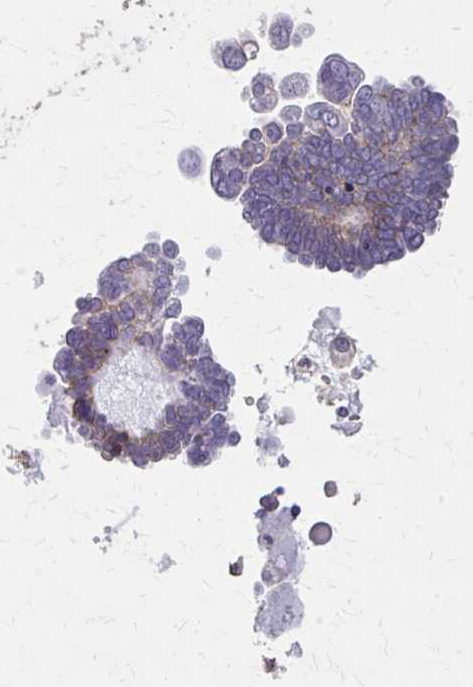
{"staining": {"intensity": "negative", "quantity": "none", "location": "none"}, "tissue": "ovarian cancer", "cell_type": "Tumor cells", "image_type": "cancer", "snomed": [{"axis": "morphology", "description": "Cystadenocarcinoma, serous, NOS"}, {"axis": "topography", "description": "Ovary"}], "caption": "Immunohistochemistry (IHC) image of neoplastic tissue: human serous cystadenocarcinoma (ovarian) stained with DAB (3,3'-diaminobenzidine) exhibits no significant protein staining in tumor cells.", "gene": "TENM4", "patient": {"sex": "female", "age": 51}}